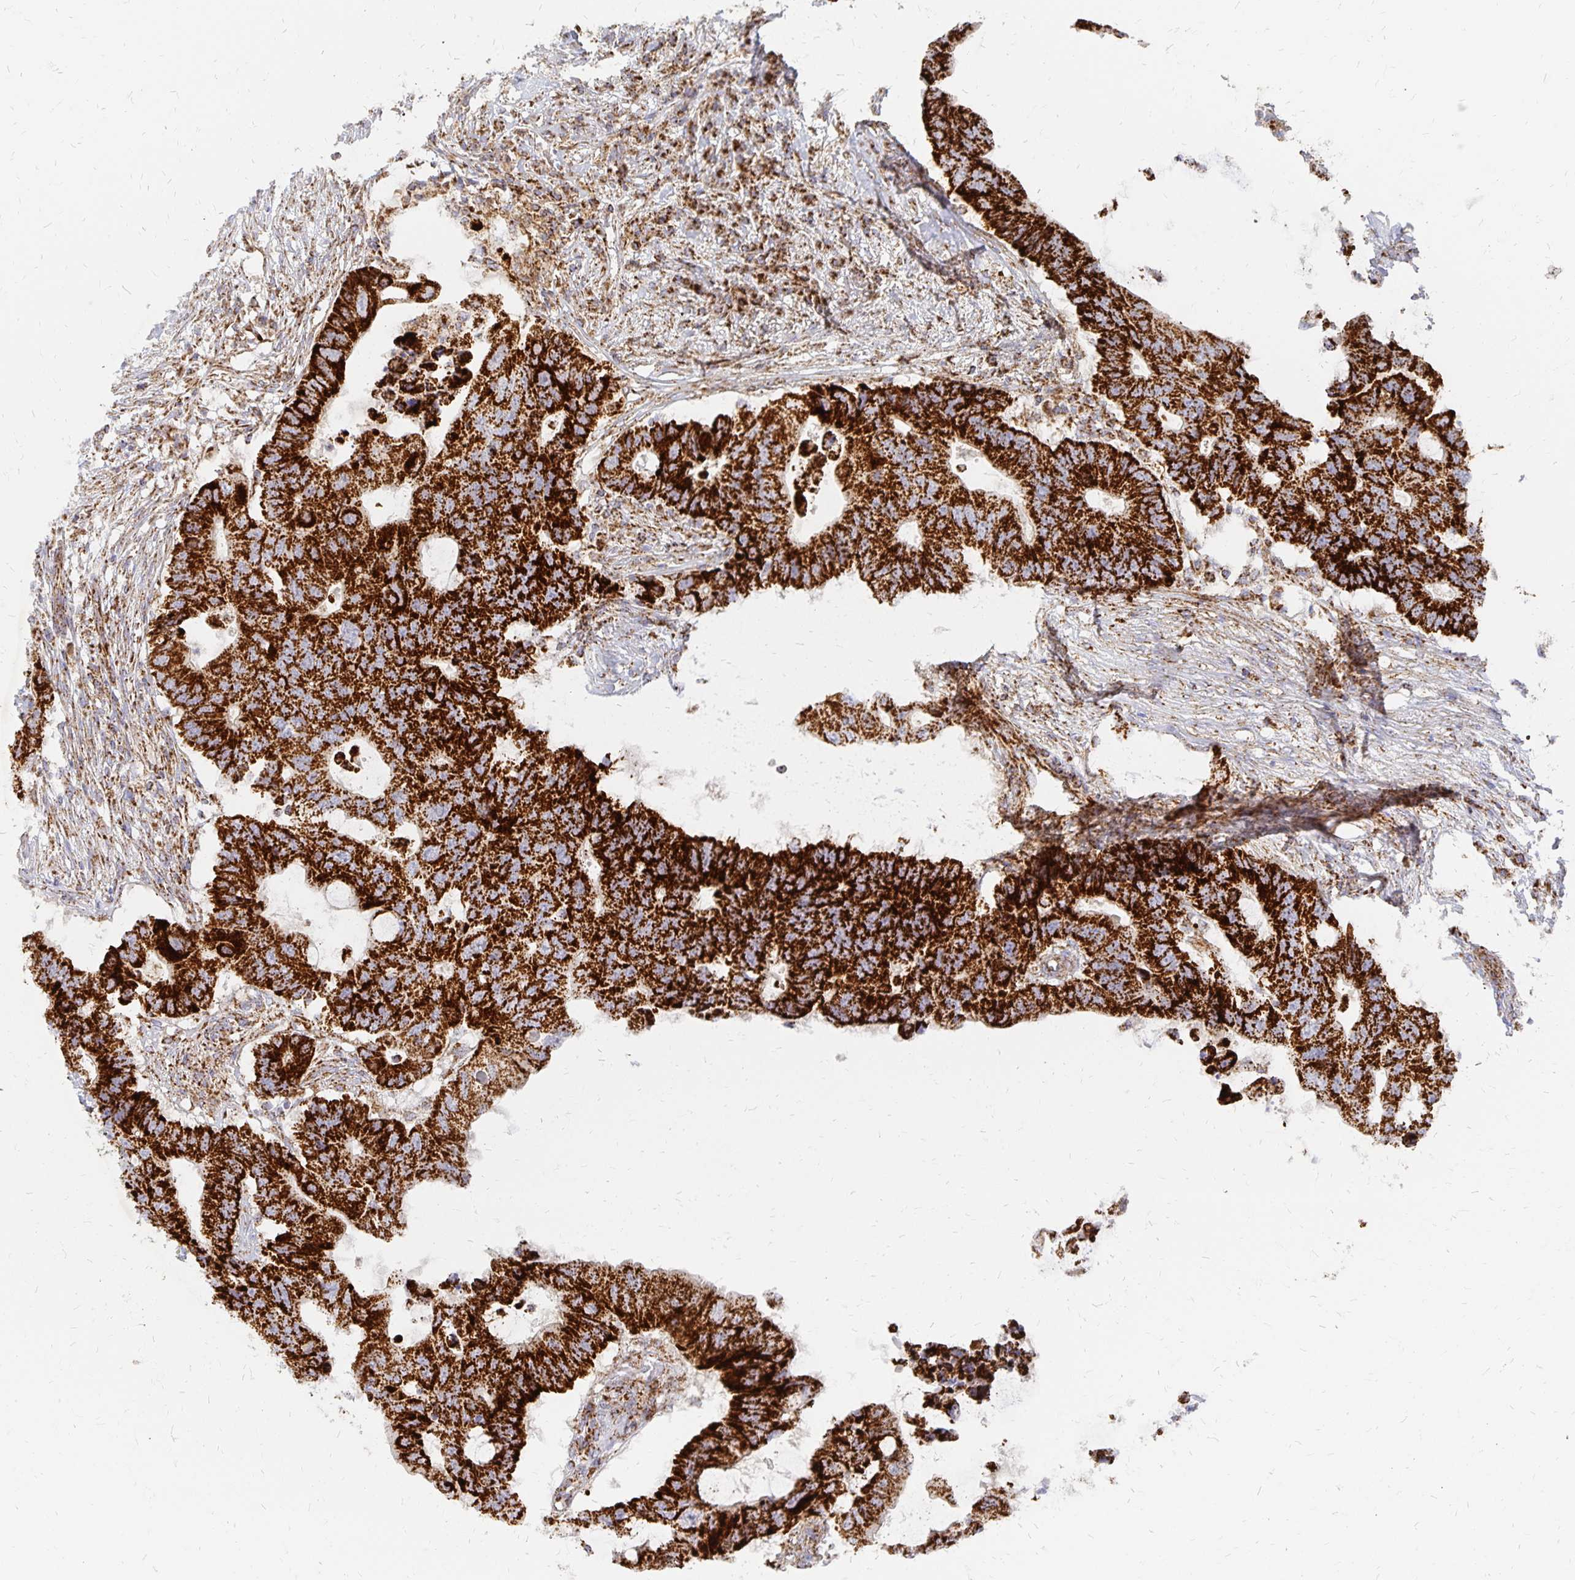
{"staining": {"intensity": "strong", "quantity": ">75%", "location": "cytoplasmic/membranous"}, "tissue": "colorectal cancer", "cell_type": "Tumor cells", "image_type": "cancer", "snomed": [{"axis": "morphology", "description": "Adenocarcinoma, NOS"}, {"axis": "topography", "description": "Colon"}], "caption": "Protein expression analysis of colorectal cancer shows strong cytoplasmic/membranous staining in approximately >75% of tumor cells. (Stains: DAB in brown, nuclei in blue, Microscopy: brightfield microscopy at high magnification).", "gene": "STOML2", "patient": {"sex": "male", "age": 71}}